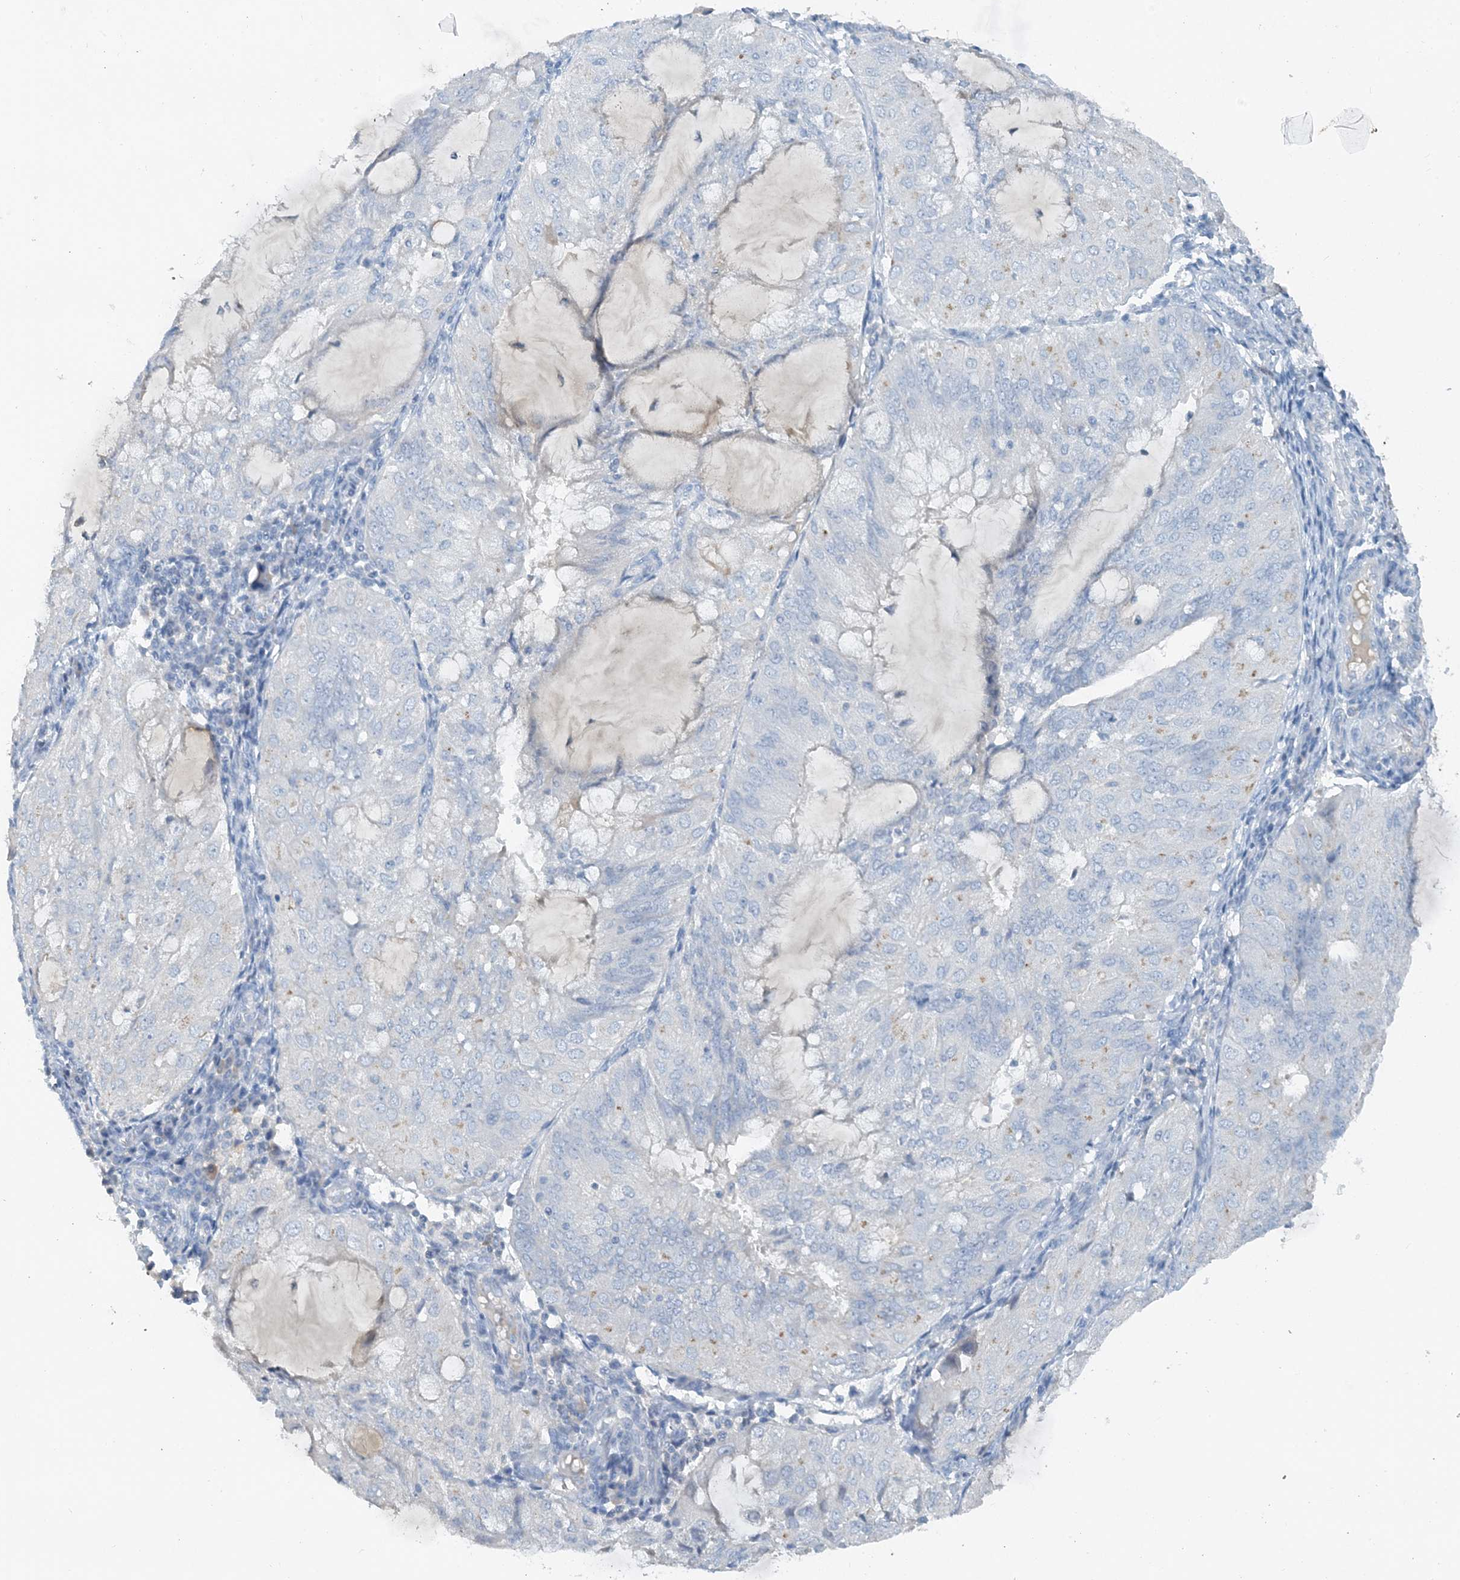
{"staining": {"intensity": "negative", "quantity": "none", "location": "none"}, "tissue": "endometrial cancer", "cell_type": "Tumor cells", "image_type": "cancer", "snomed": [{"axis": "morphology", "description": "Adenocarcinoma, NOS"}, {"axis": "topography", "description": "Endometrium"}], "caption": "Tumor cells show no significant positivity in adenocarcinoma (endometrial).", "gene": "CTRL", "patient": {"sex": "female", "age": 81}}